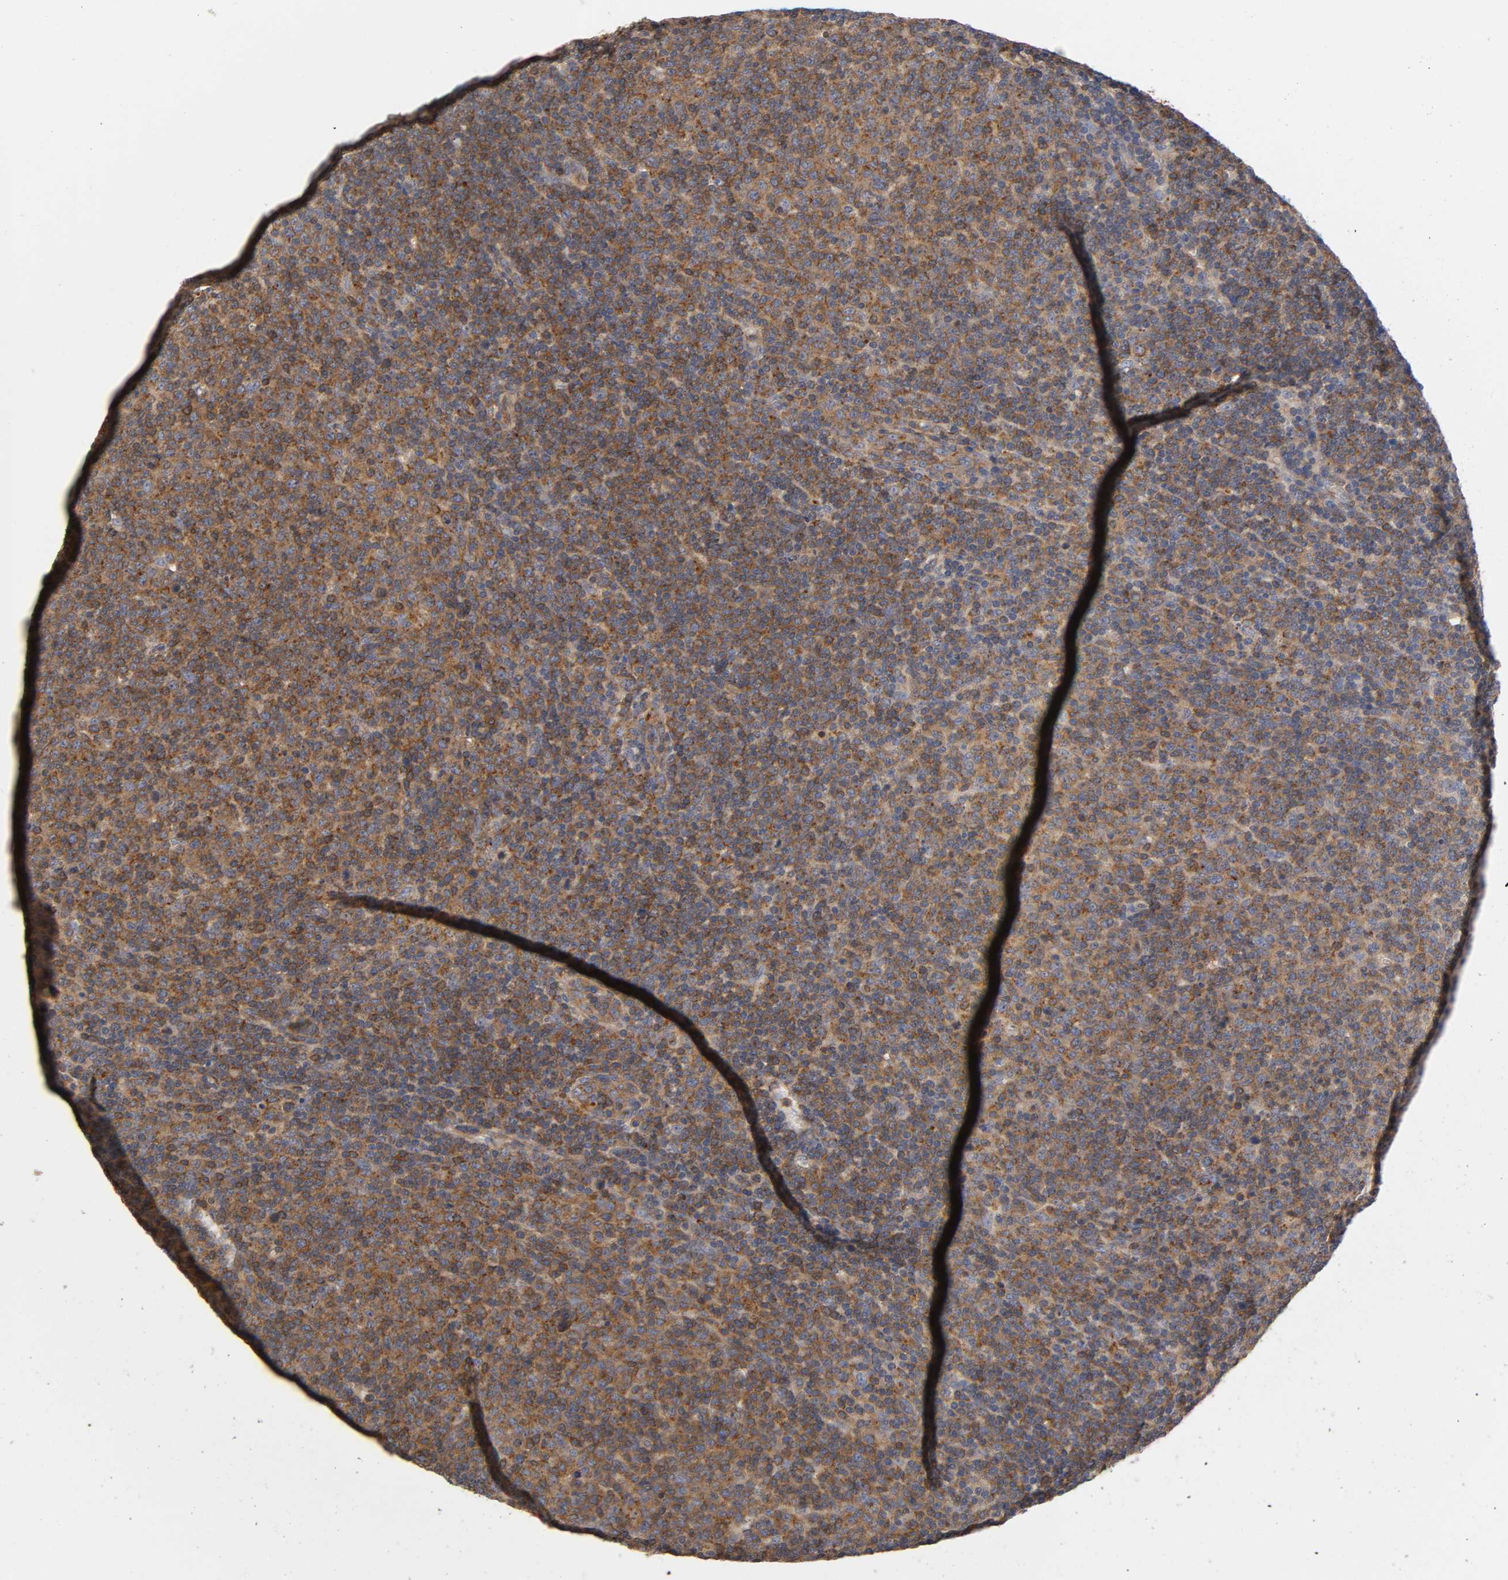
{"staining": {"intensity": "strong", "quantity": "25%-75%", "location": "cytoplasmic/membranous"}, "tissue": "lymphoma", "cell_type": "Tumor cells", "image_type": "cancer", "snomed": [{"axis": "morphology", "description": "Malignant lymphoma, non-Hodgkin's type, Low grade"}, {"axis": "topography", "description": "Lymph node"}], "caption": "IHC (DAB (3,3'-diaminobenzidine)) staining of low-grade malignant lymphoma, non-Hodgkin's type demonstrates strong cytoplasmic/membranous protein expression in approximately 25%-75% of tumor cells.", "gene": "LAMTOR2", "patient": {"sex": "male", "age": 70}}